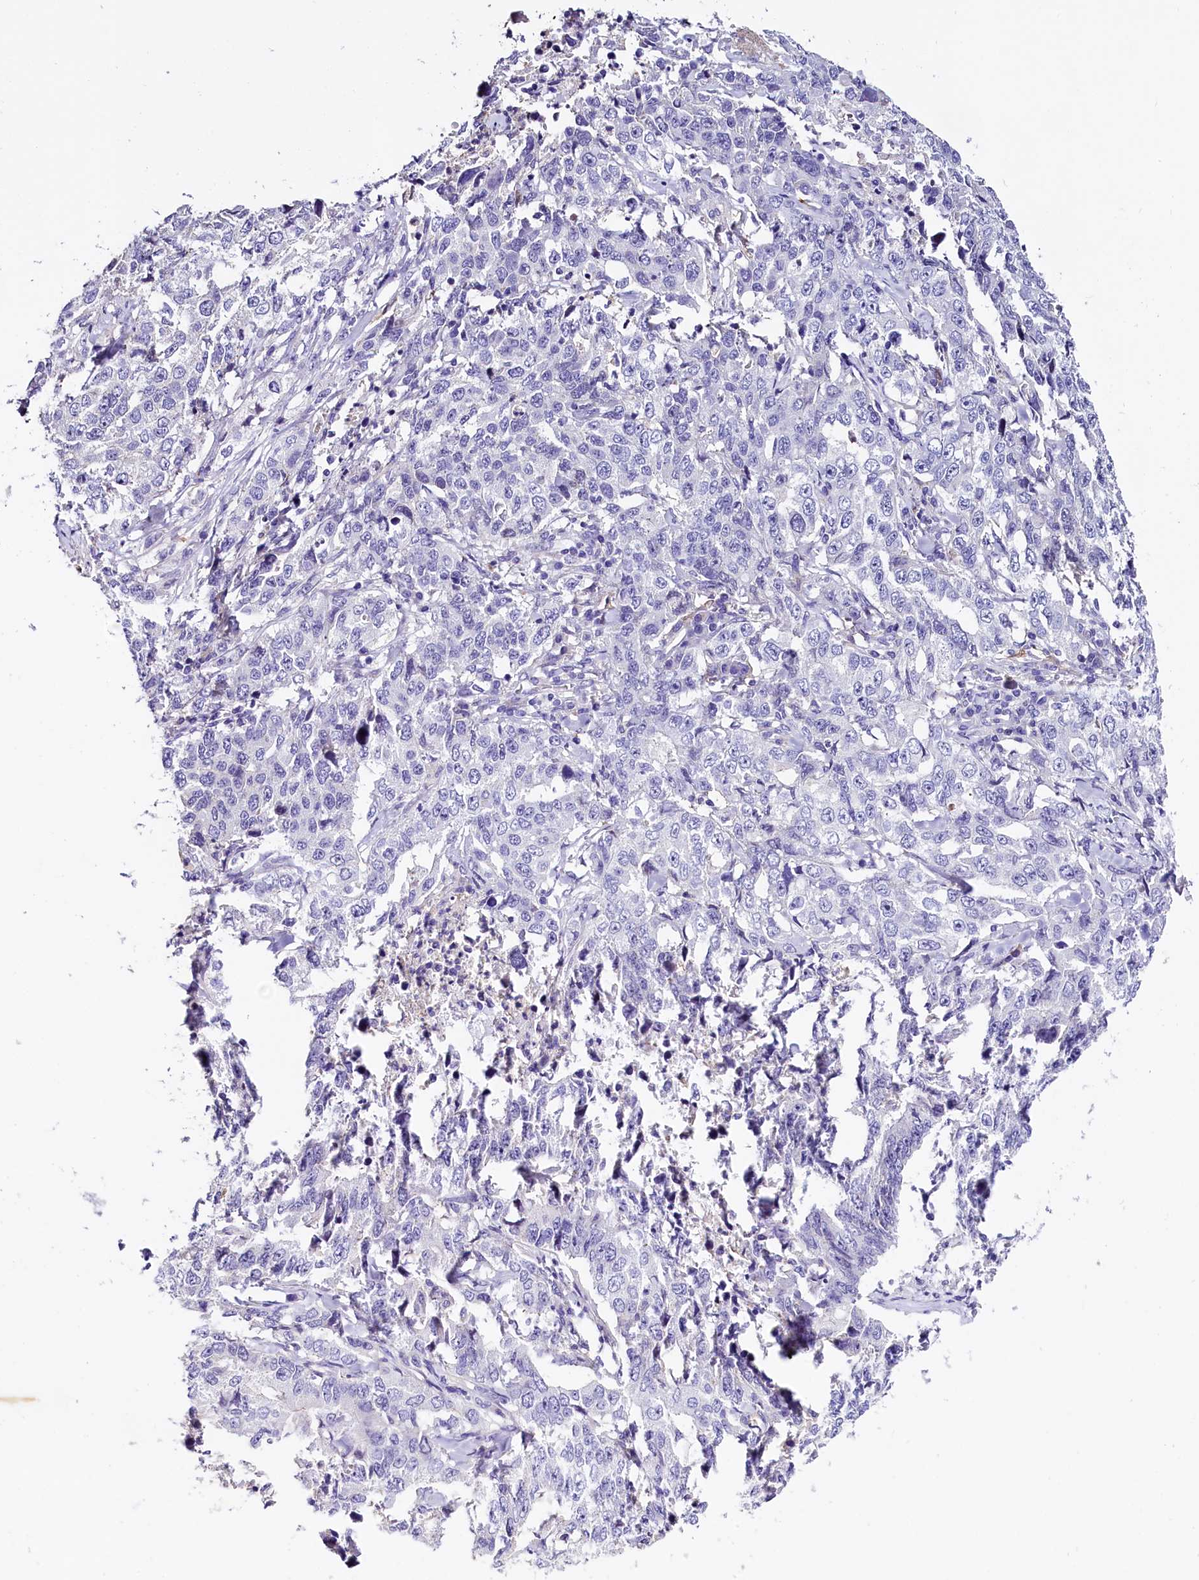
{"staining": {"intensity": "negative", "quantity": "none", "location": "none"}, "tissue": "lung cancer", "cell_type": "Tumor cells", "image_type": "cancer", "snomed": [{"axis": "morphology", "description": "Adenocarcinoma, NOS"}, {"axis": "topography", "description": "Lung"}], "caption": "Human lung cancer stained for a protein using IHC shows no expression in tumor cells.", "gene": "MEX3B", "patient": {"sex": "female", "age": 51}}